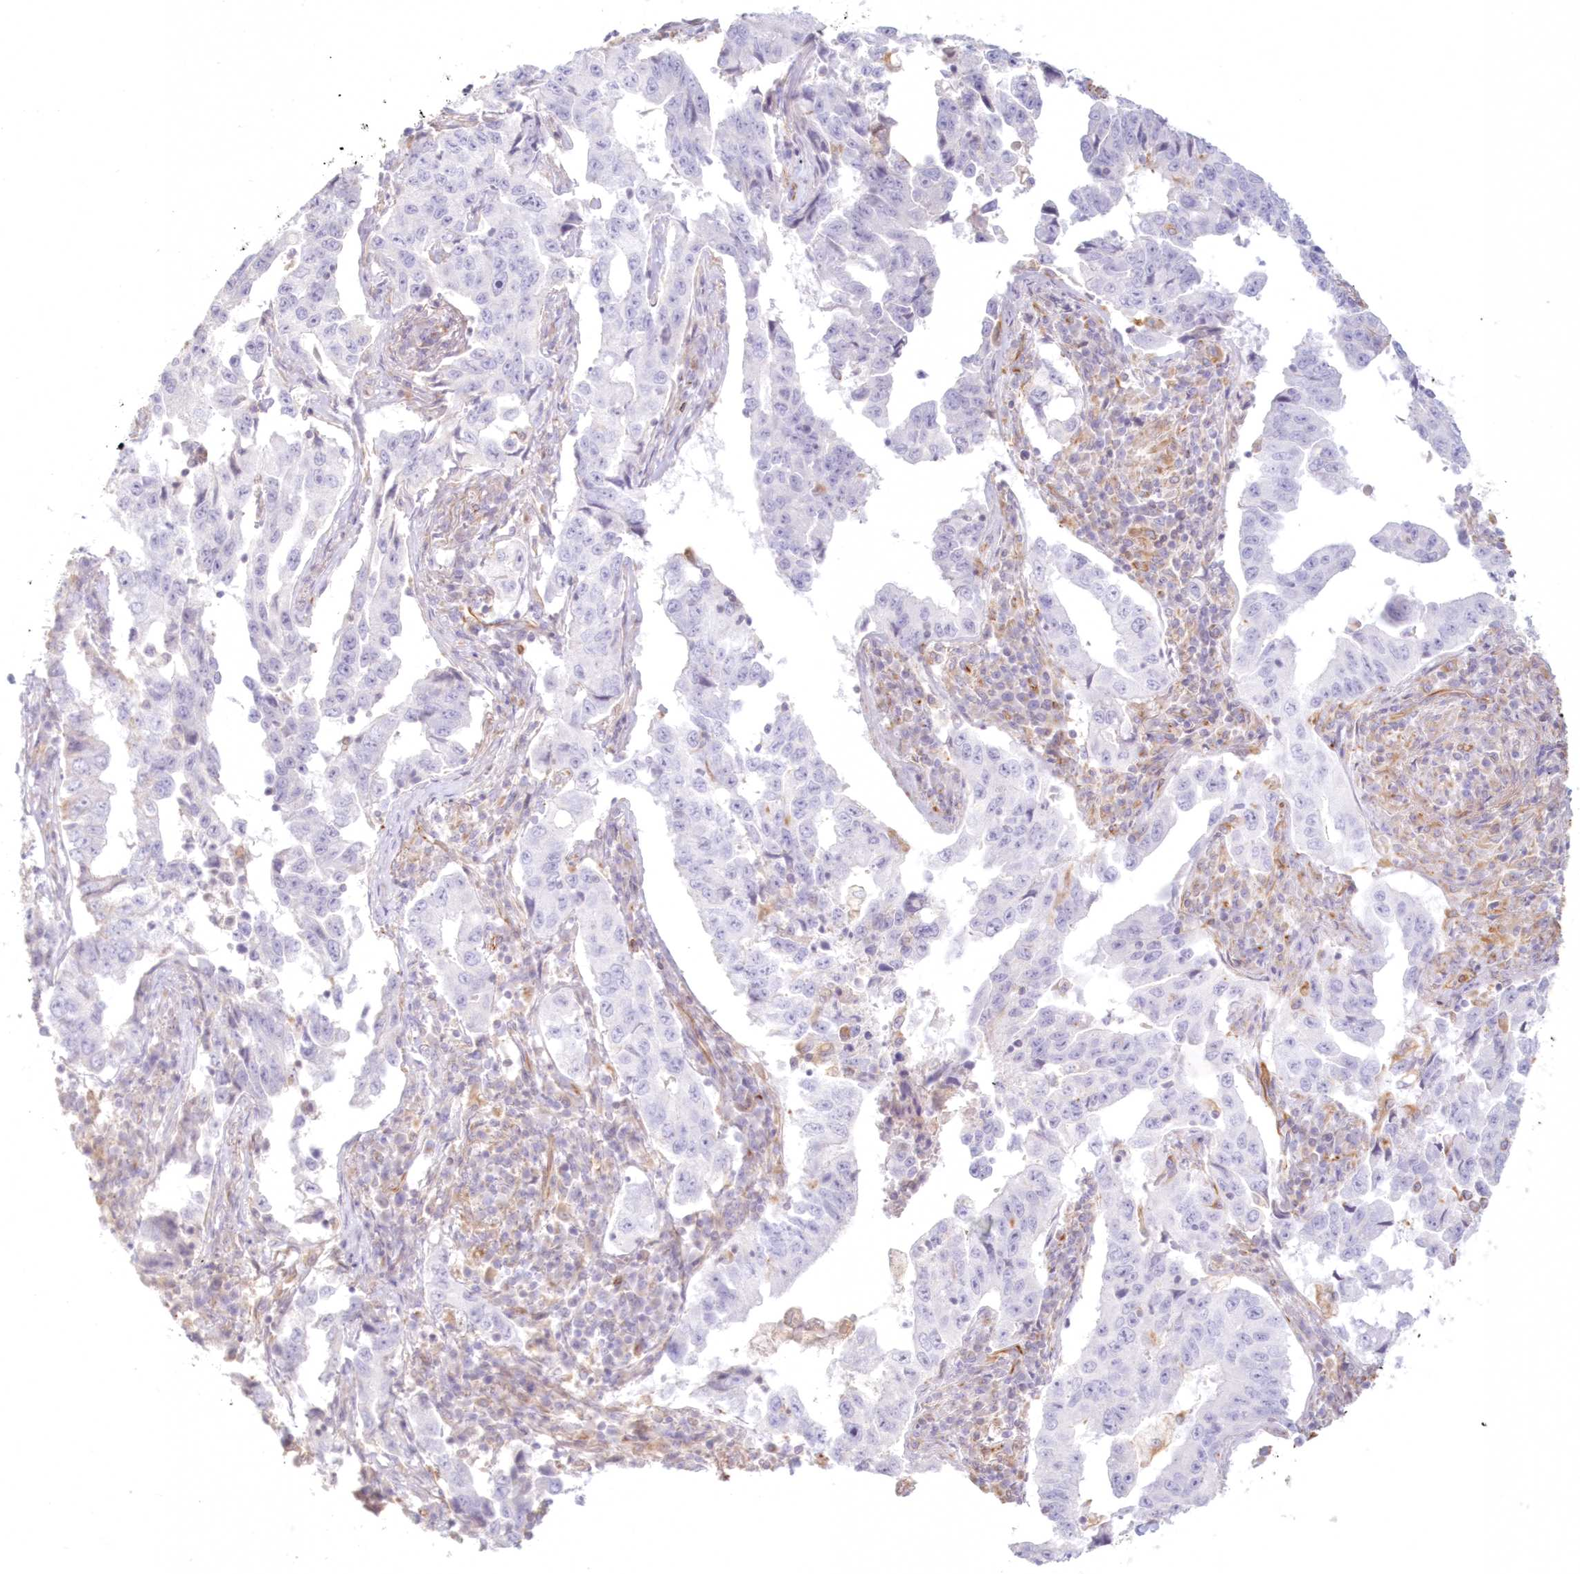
{"staining": {"intensity": "negative", "quantity": "none", "location": "none"}, "tissue": "lung cancer", "cell_type": "Tumor cells", "image_type": "cancer", "snomed": [{"axis": "morphology", "description": "Adenocarcinoma, NOS"}, {"axis": "topography", "description": "Lung"}], "caption": "Human adenocarcinoma (lung) stained for a protein using immunohistochemistry shows no expression in tumor cells.", "gene": "DMRTB1", "patient": {"sex": "female", "age": 51}}